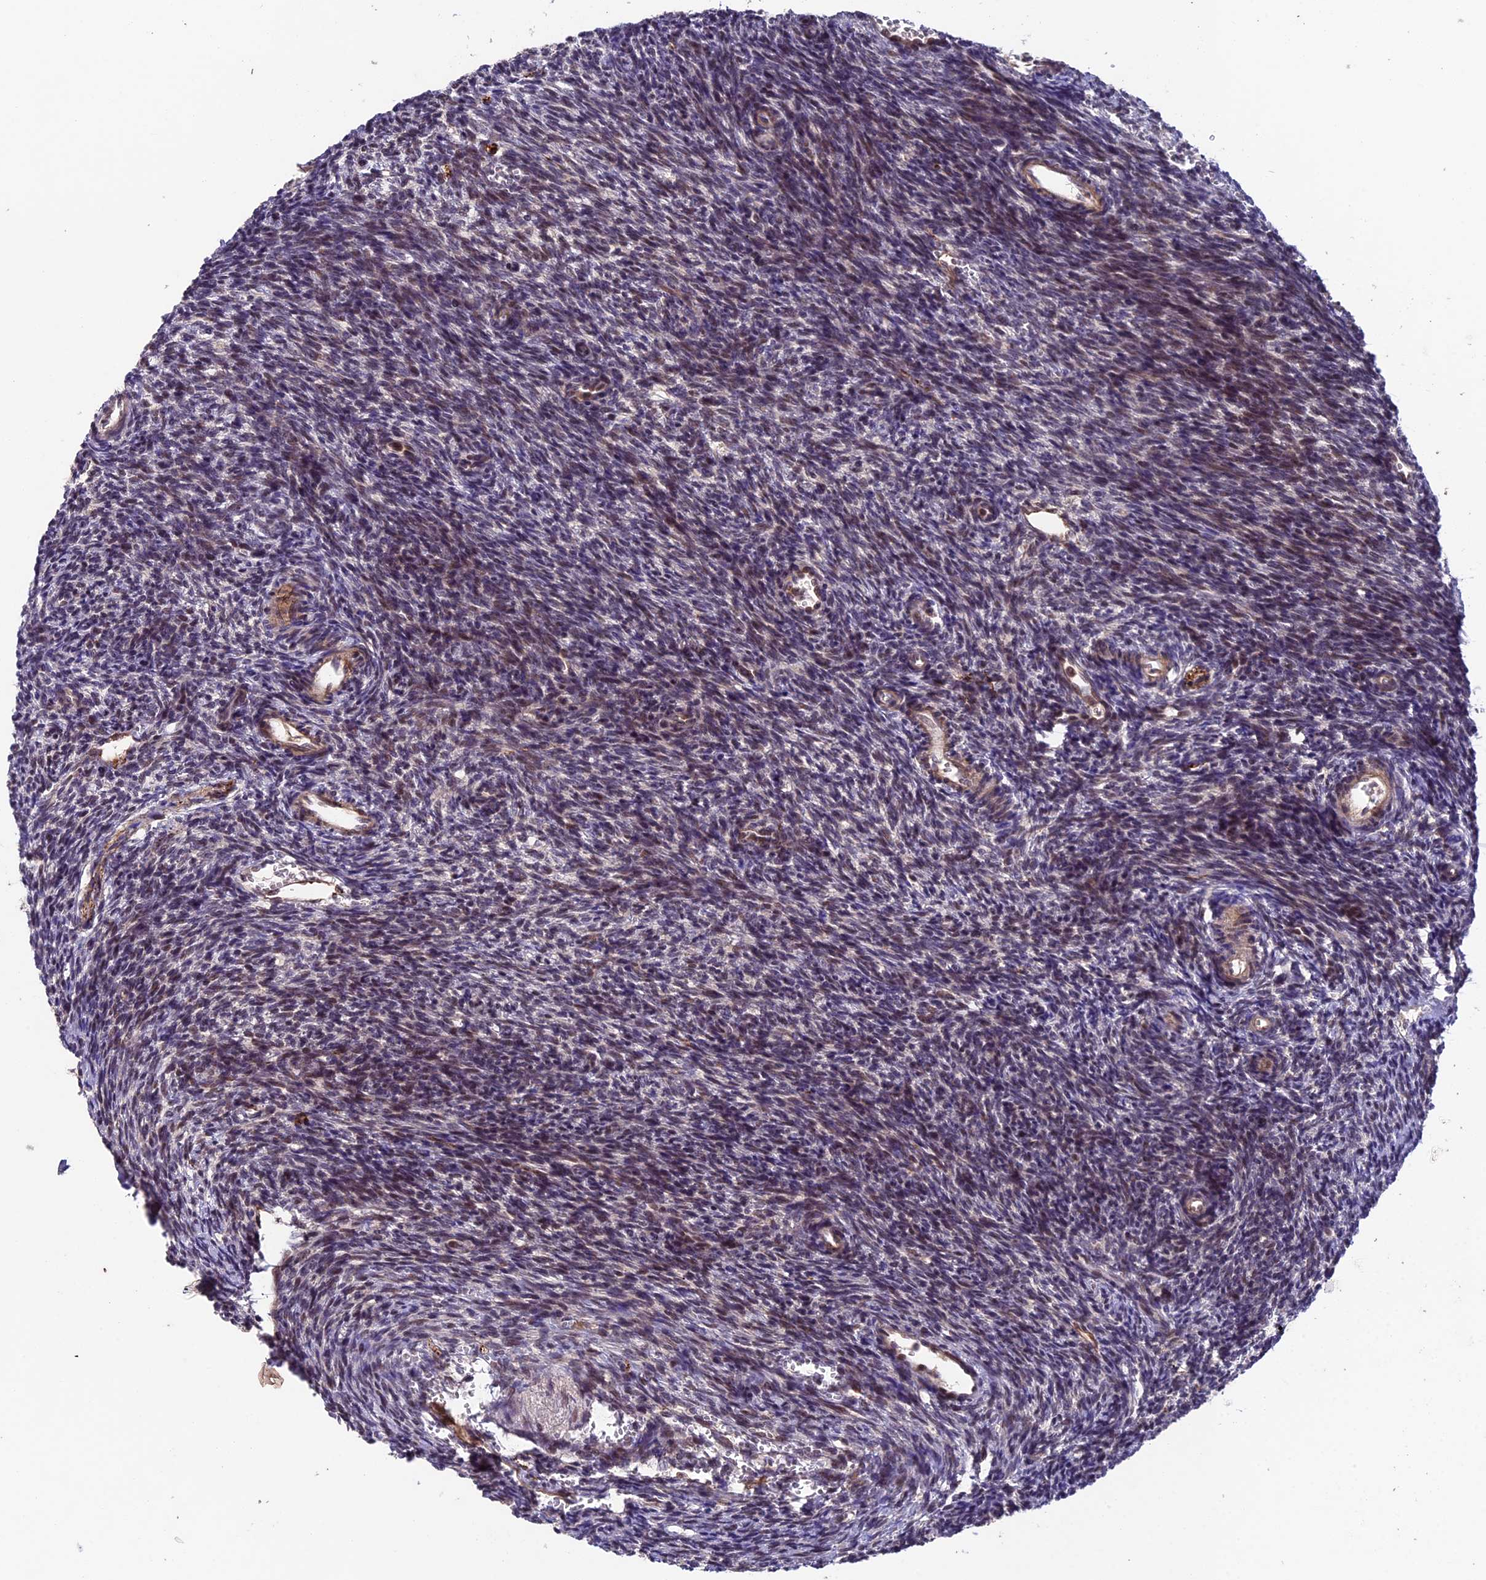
{"staining": {"intensity": "weak", "quantity": "<25%", "location": "cytoplasmic/membranous"}, "tissue": "ovary", "cell_type": "Ovarian stroma cells", "image_type": "normal", "snomed": [{"axis": "morphology", "description": "Normal tissue, NOS"}, {"axis": "topography", "description": "Ovary"}], "caption": "Immunohistochemistry of unremarkable human ovary shows no positivity in ovarian stroma cells. Nuclei are stained in blue.", "gene": "SIPA1L3", "patient": {"sex": "female", "age": 39}}